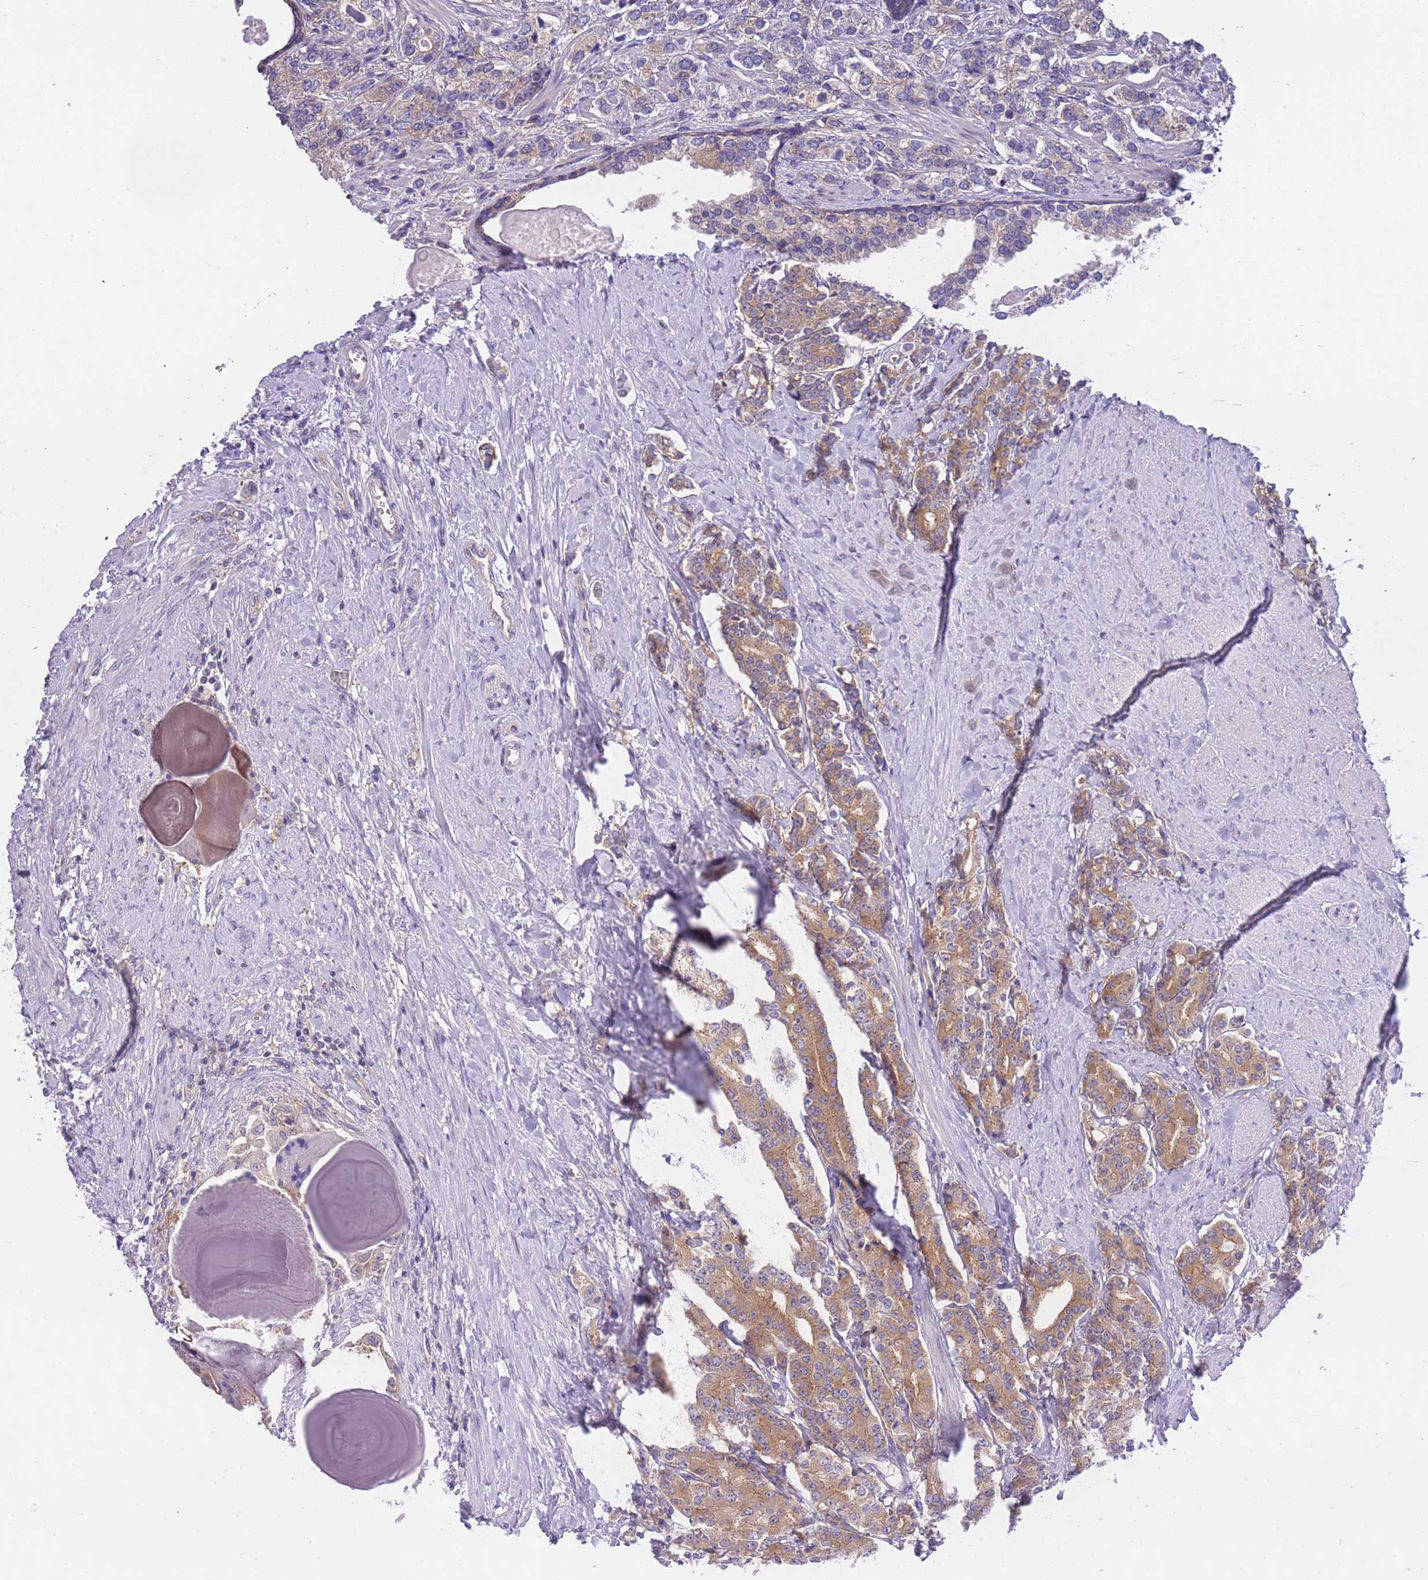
{"staining": {"intensity": "moderate", "quantity": ">75%", "location": "cytoplasmic/membranous"}, "tissue": "prostate cancer", "cell_type": "Tumor cells", "image_type": "cancer", "snomed": [{"axis": "morphology", "description": "Adenocarcinoma, High grade"}, {"axis": "topography", "description": "Prostate"}], "caption": "Moderate cytoplasmic/membranous staining is appreciated in approximately >75% of tumor cells in prostate cancer (high-grade adenocarcinoma).", "gene": "STIP1", "patient": {"sex": "male", "age": 62}}